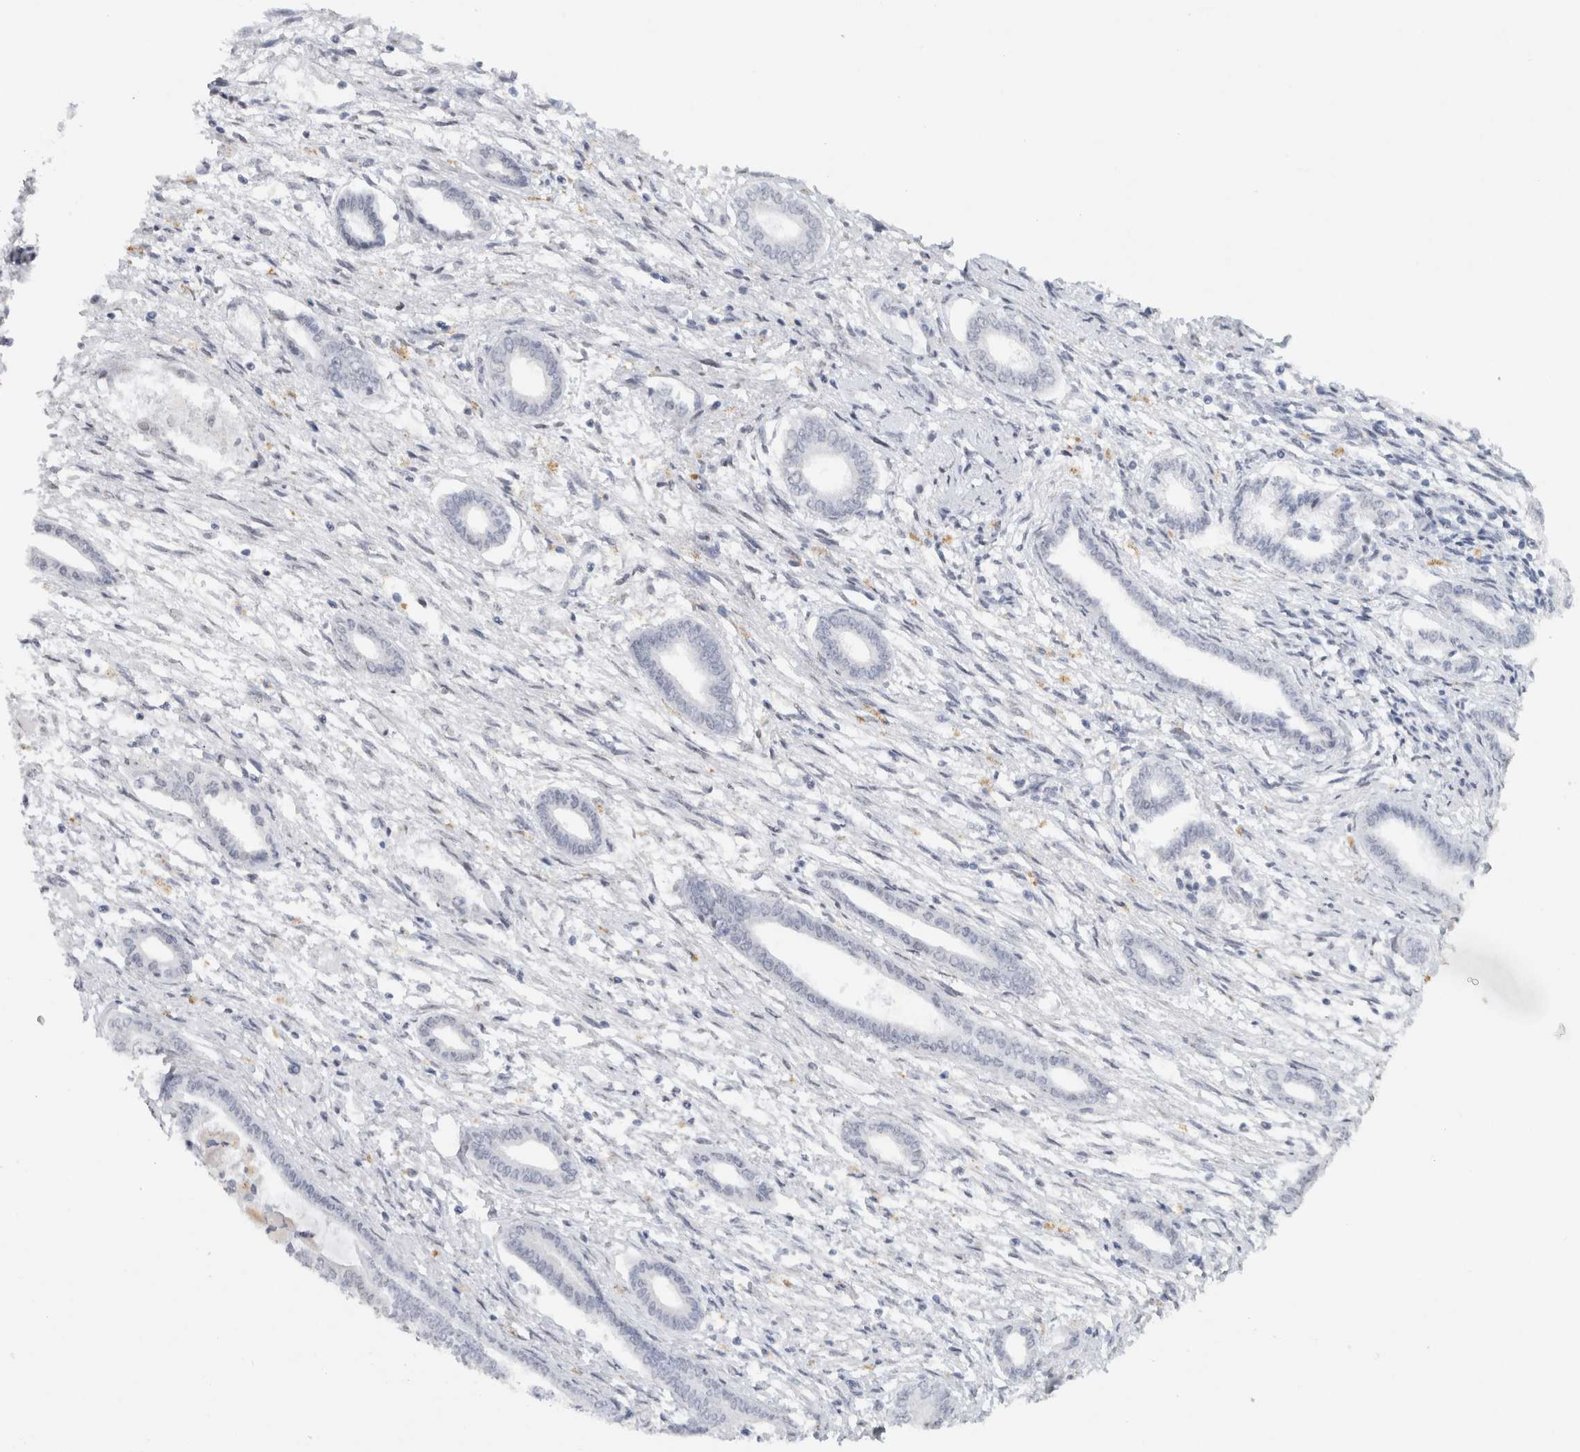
{"staining": {"intensity": "negative", "quantity": "none", "location": "none"}, "tissue": "endometrium", "cell_type": "Cells in endometrial stroma", "image_type": "normal", "snomed": [{"axis": "morphology", "description": "Normal tissue, NOS"}, {"axis": "topography", "description": "Endometrium"}], "caption": "This is a histopathology image of immunohistochemistry staining of normal endometrium, which shows no staining in cells in endometrial stroma. (Brightfield microscopy of DAB (3,3'-diaminobenzidine) immunohistochemistry (IHC) at high magnification).", "gene": "CNTN1", "patient": {"sex": "female", "age": 56}}